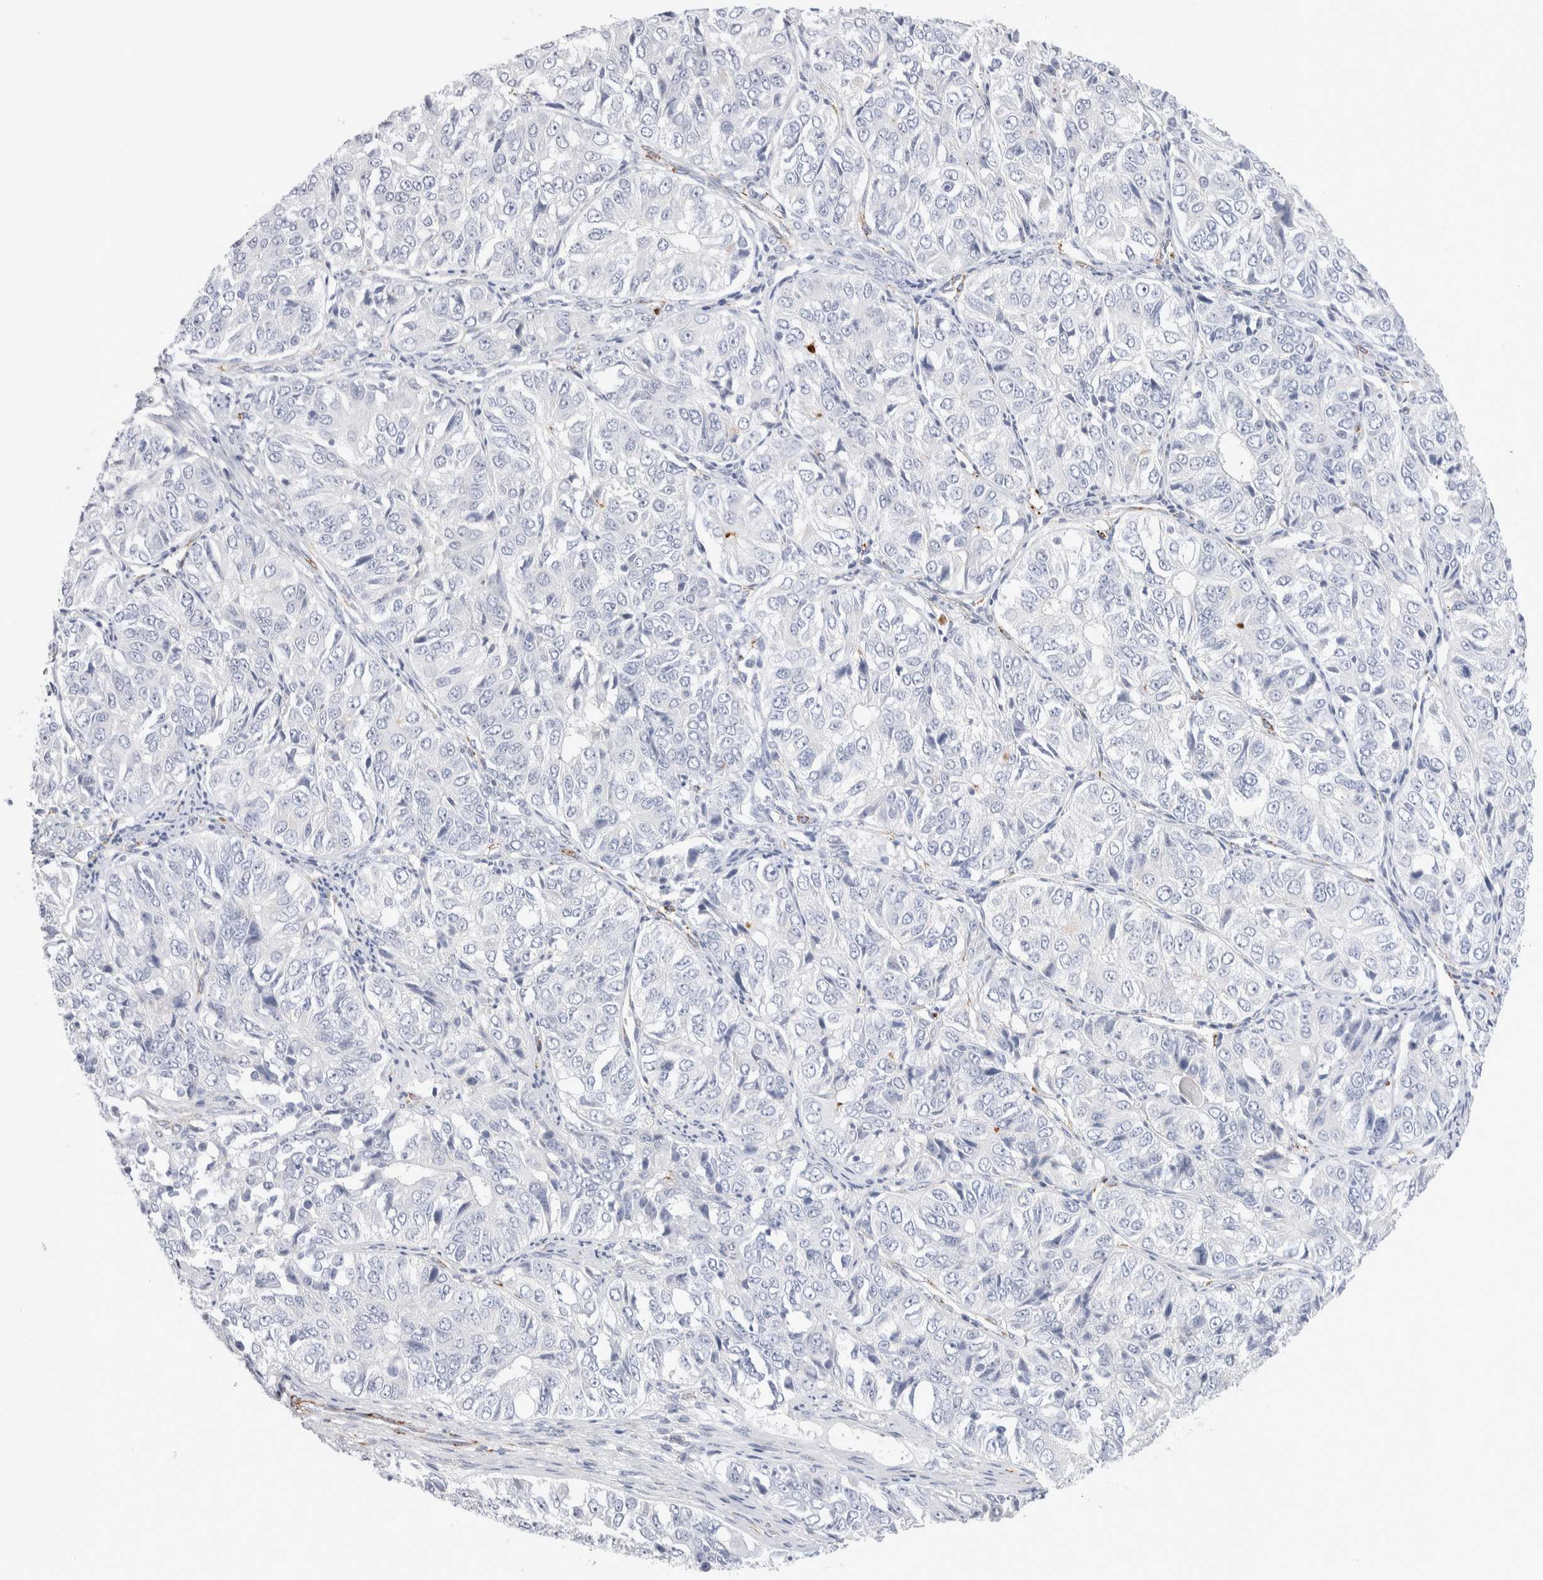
{"staining": {"intensity": "negative", "quantity": "none", "location": "none"}, "tissue": "ovarian cancer", "cell_type": "Tumor cells", "image_type": "cancer", "snomed": [{"axis": "morphology", "description": "Carcinoma, endometroid"}, {"axis": "topography", "description": "Ovary"}], "caption": "This is a histopathology image of IHC staining of ovarian endometroid carcinoma, which shows no expression in tumor cells.", "gene": "SEPTIN4", "patient": {"sex": "female", "age": 51}}